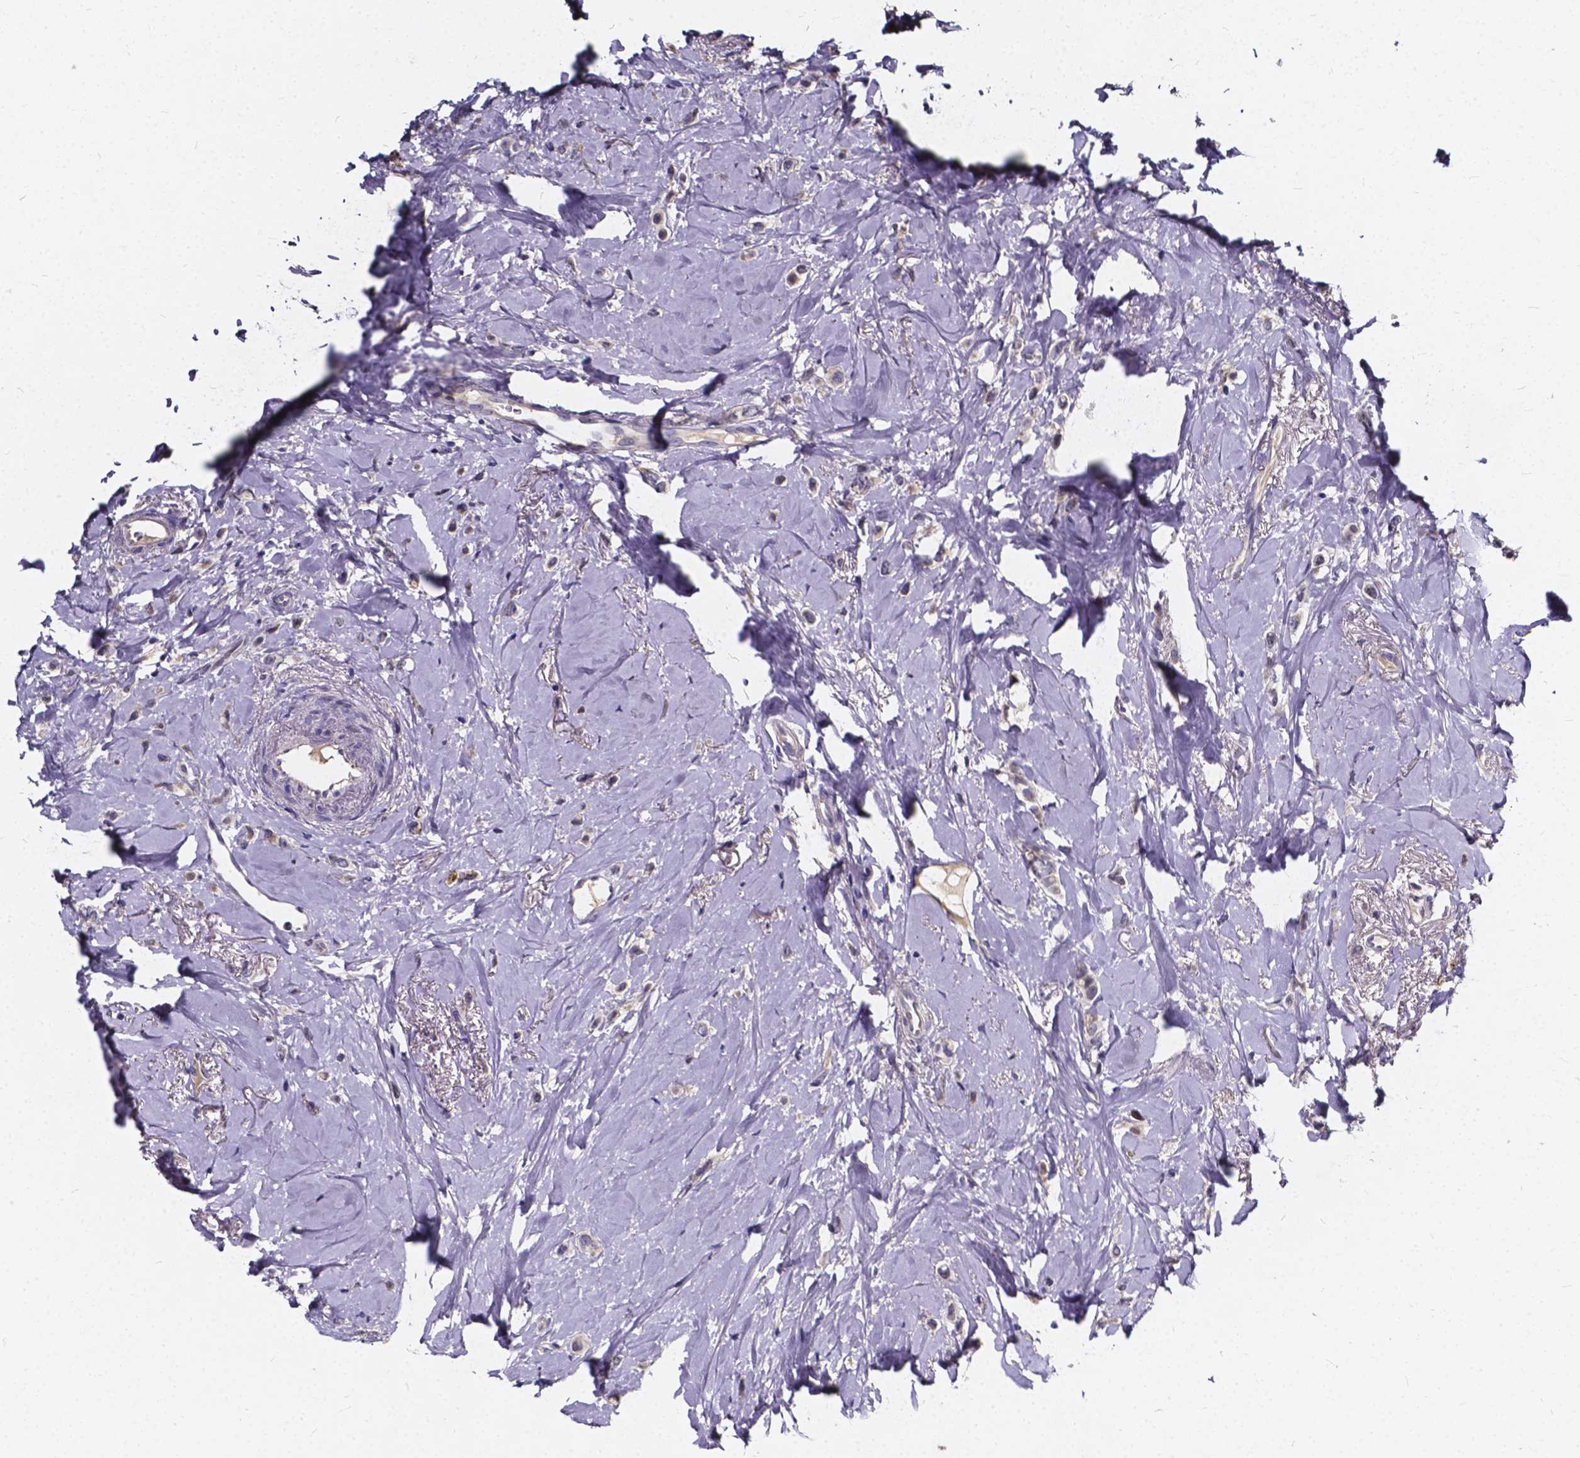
{"staining": {"intensity": "negative", "quantity": "none", "location": "none"}, "tissue": "breast cancer", "cell_type": "Tumor cells", "image_type": "cancer", "snomed": [{"axis": "morphology", "description": "Lobular carcinoma"}, {"axis": "topography", "description": "Breast"}], "caption": "Immunohistochemical staining of human breast cancer (lobular carcinoma) displays no significant staining in tumor cells.", "gene": "SOWAHA", "patient": {"sex": "female", "age": 66}}